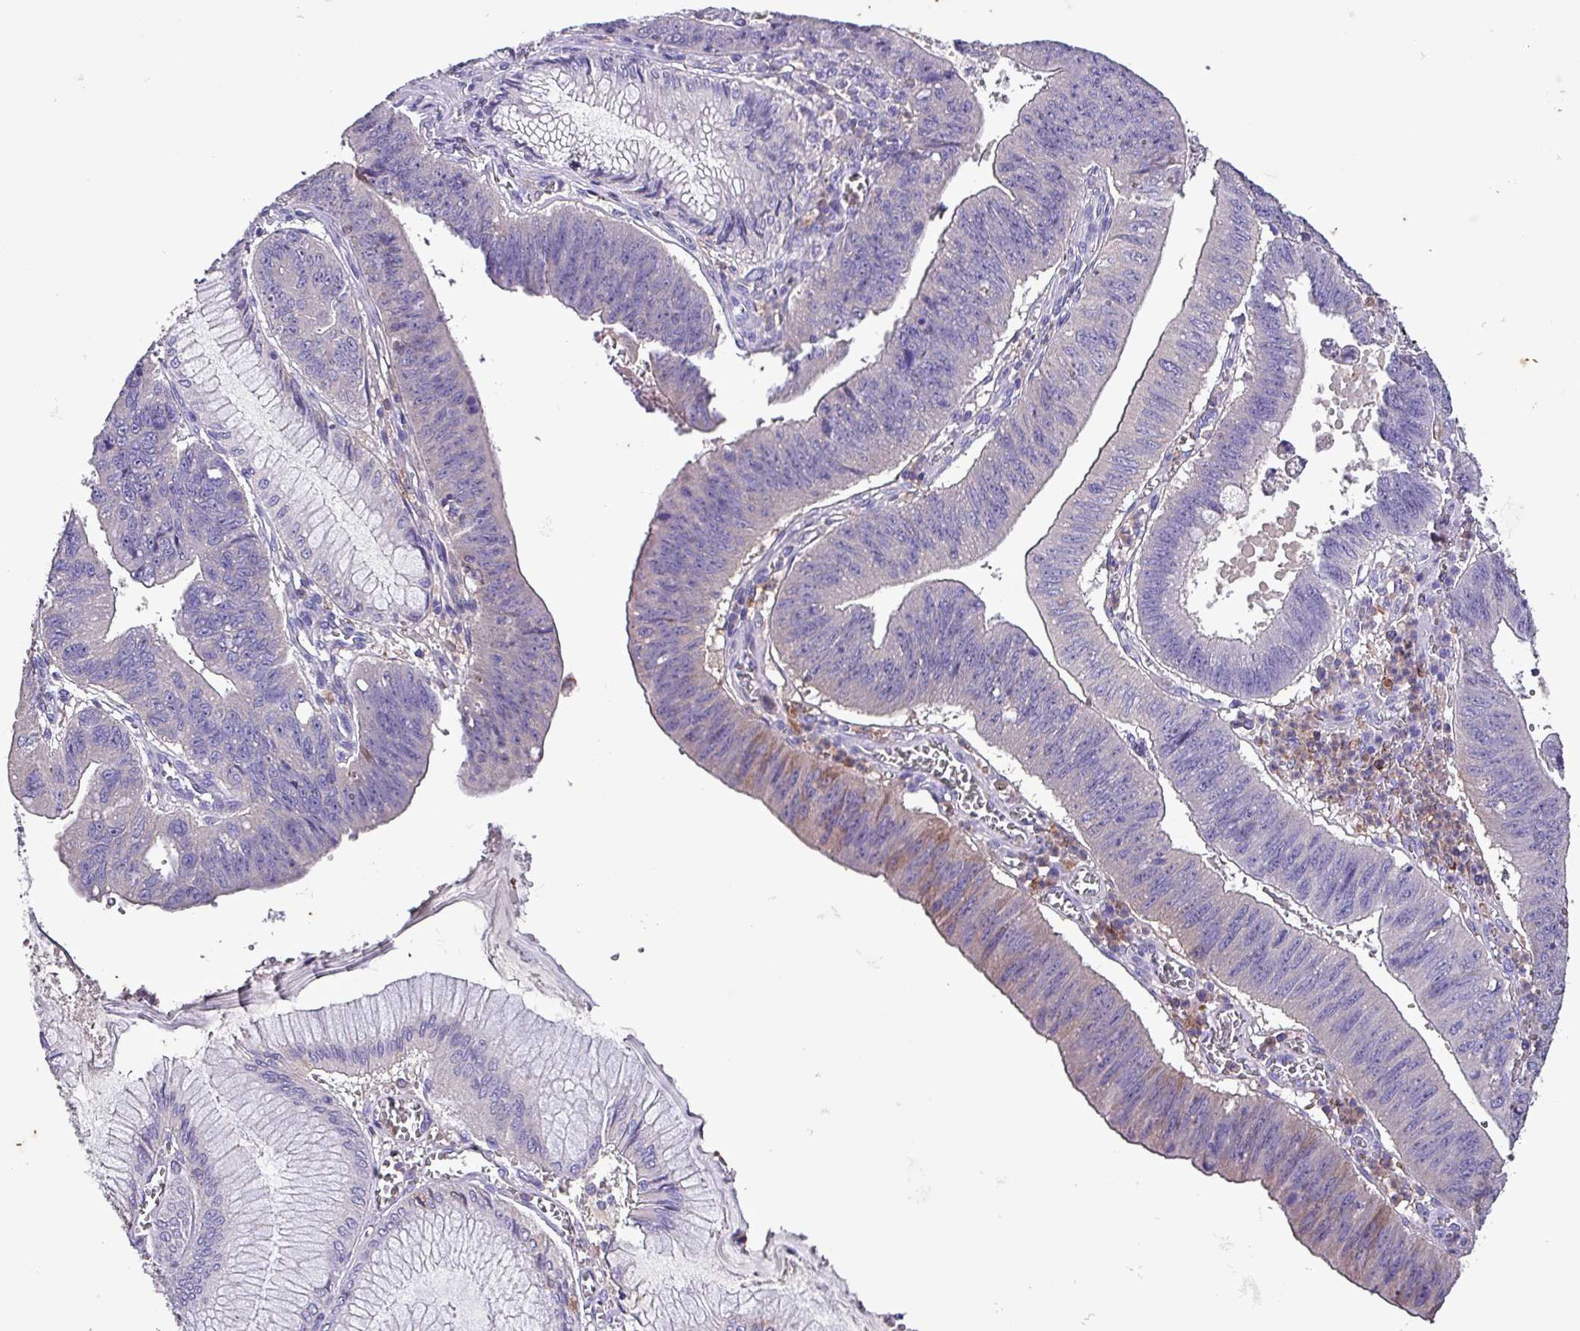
{"staining": {"intensity": "weak", "quantity": "<25%", "location": "cytoplasmic/membranous"}, "tissue": "stomach cancer", "cell_type": "Tumor cells", "image_type": "cancer", "snomed": [{"axis": "morphology", "description": "Adenocarcinoma, NOS"}, {"axis": "topography", "description": "Stomach"}], "caption": "A high-resolution image shows IHC staining of adenocarcinoma (stomach), which shows no significant positivity in tumor cells.", "gene": "HP", "patient": {"sex": "male", "age": 59}}